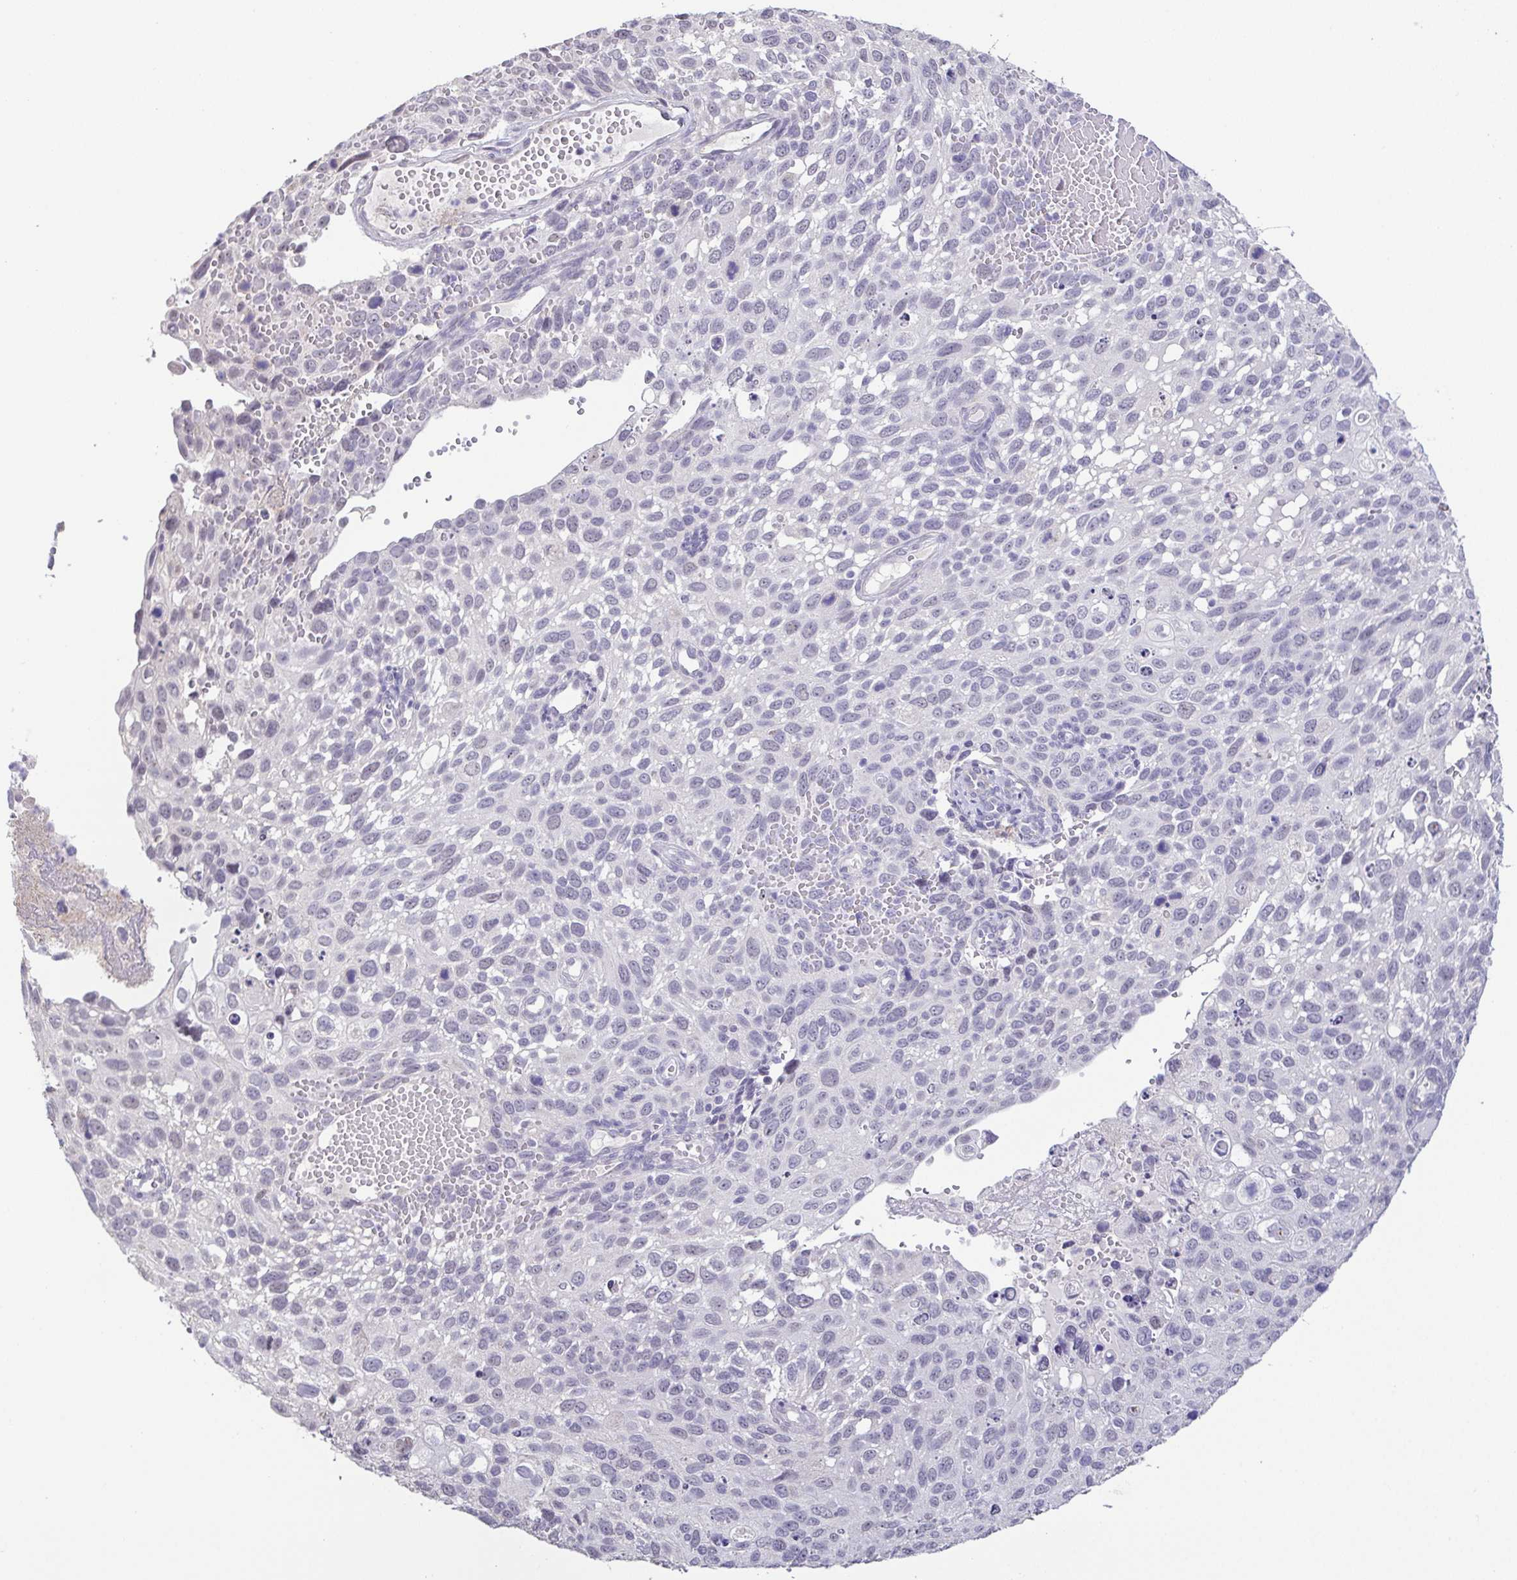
{"staining": {"intensity": "negative", "quantity": "none", "location": "none"}, "tissue": "cervical cancer", "cell_type": "Tumor cells", "image_type": "cancer", "snomed": [{"axis": "morphology", "description": "Squamous cell carcinoma, NOS"}, {"axis": "topography", "description": "Cervix"}], "caption": "Immunohistochemistry photomicrograph of cervical cancer stained for a protein (brown), which displays no staining in tumor cells. (DAB IHC, high magnification).", "gene": "NEFH", "patient": {"sex": "female", "age": 70}}